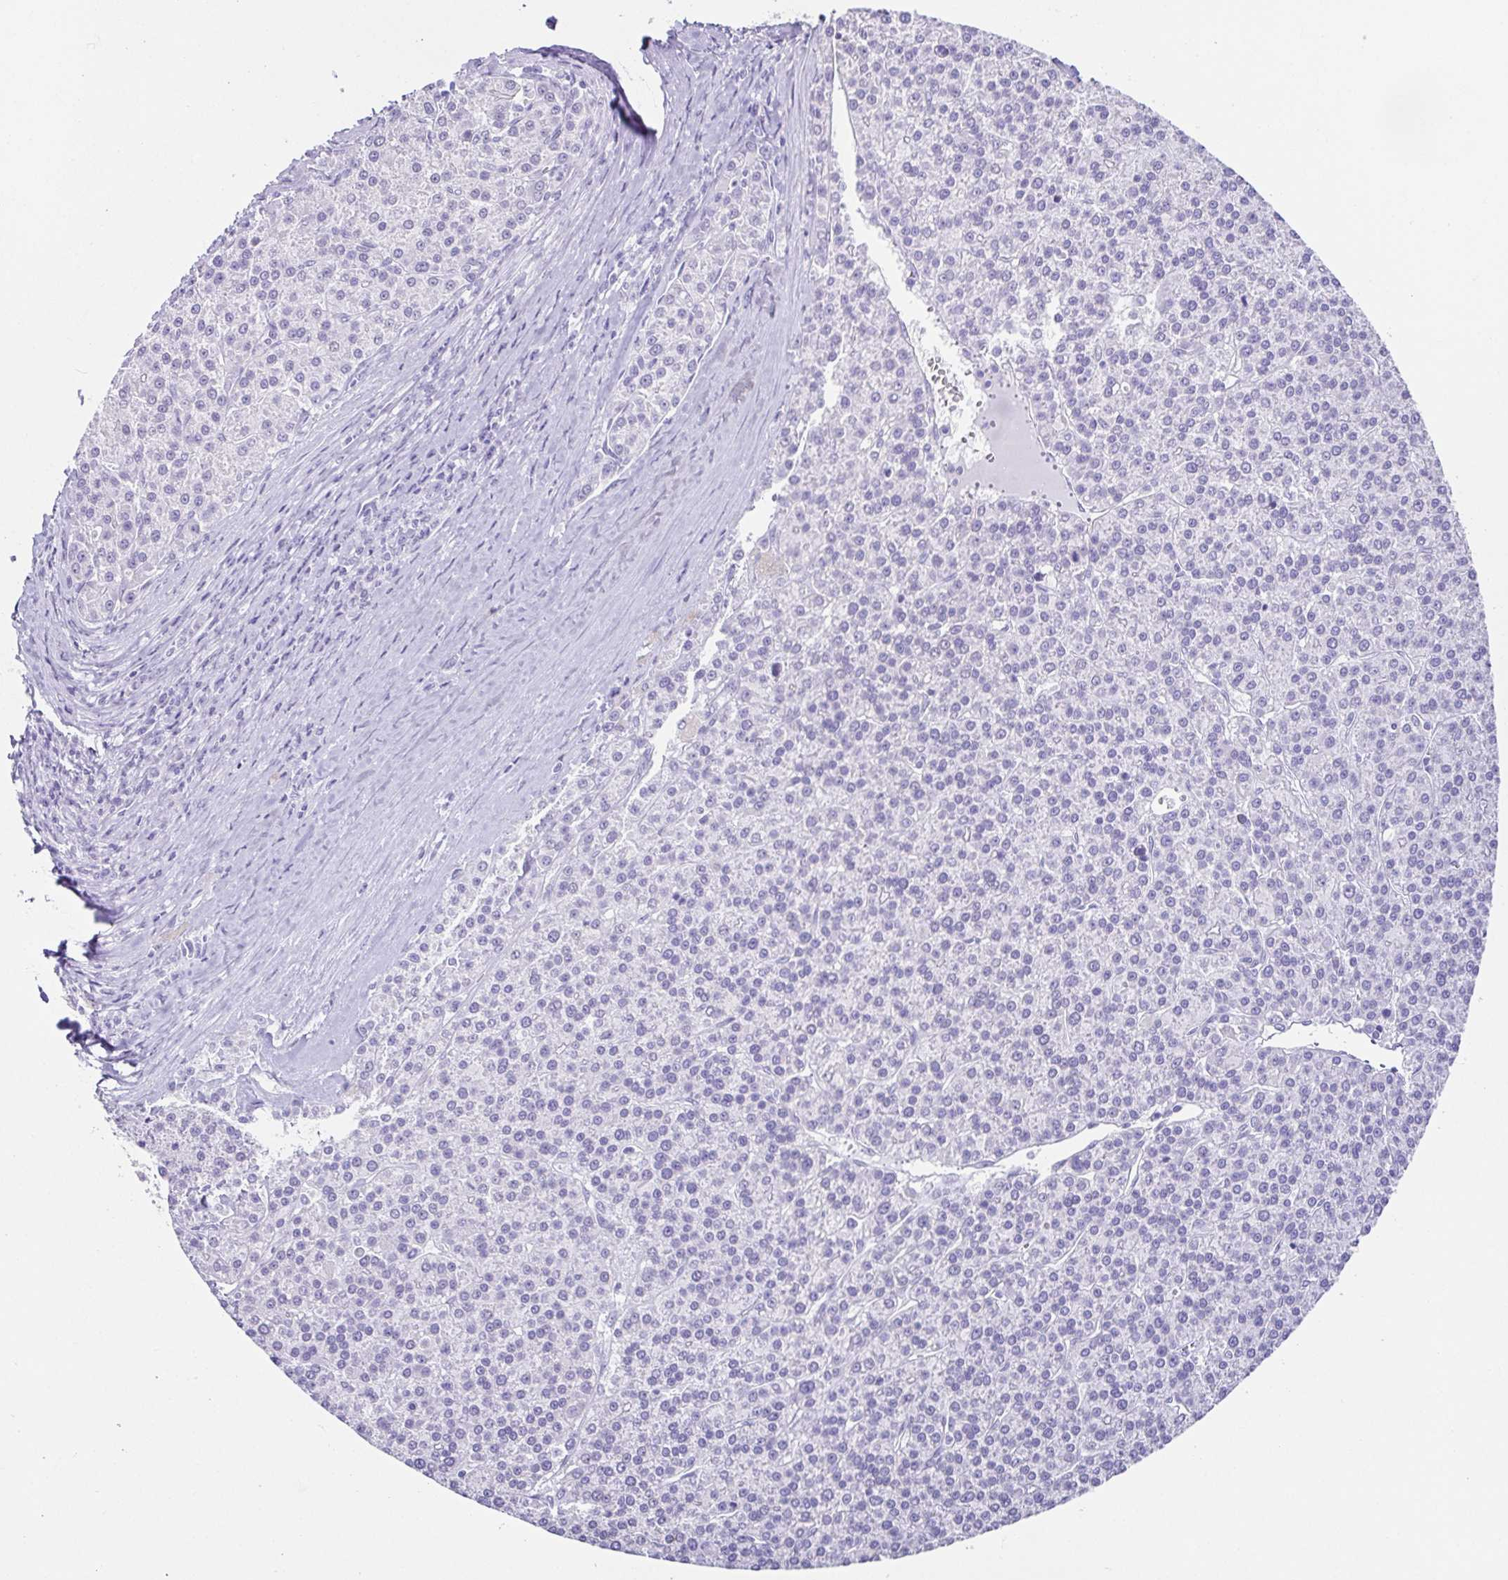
{"staining": {"intensity": "negative", "quantity": "none", "location": "none"}, "tissue": "liver cancer", "cell_type": "Tumor cells", "image_type": "cancer", "snomed": [{"axis": "morphology", "description": "Carcinoma, Hepatocellular, NOS"}, {"axis": "topography", "description": "Liver"}], "caption": "A high-resolution histopathology image shows IHC staining of liver cancer (hepatocellular carcinoma), which reveals no significant positivity in tumor cells.", "gene": "ESX1", "patient": {"sex": "female", "age": 58}}